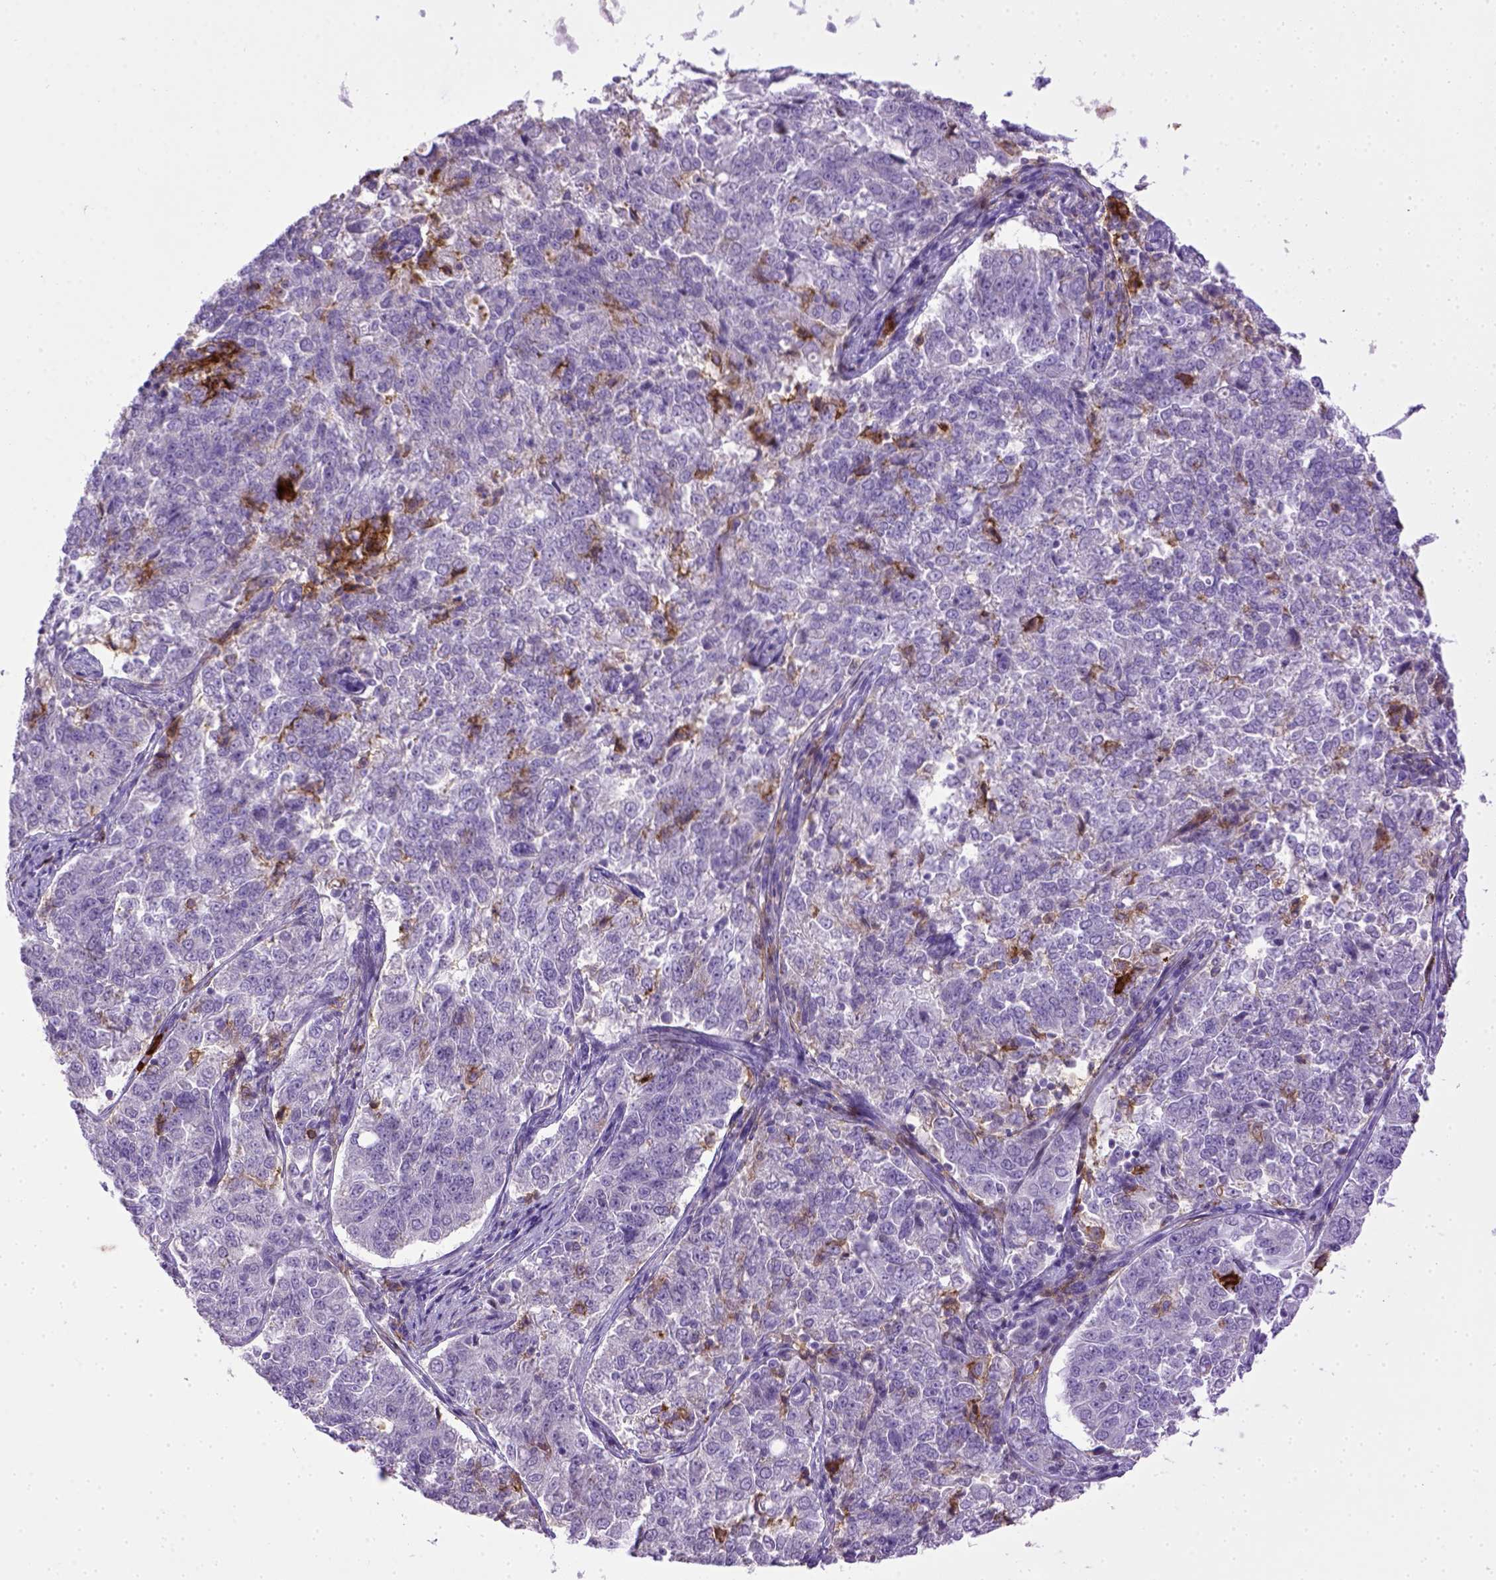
{"staining": {"intensity": "negative", "quantity": "none", "location": "none"}, "tissue": "endometrial cancer", "cell_type": "Tumor cells", "image_type": "cancer", "snomed": [{"axis": "morphology", "description": "Adenocarcinoma, NOS"}, {"axis": "topography", "description": "Endometrium"}], "caption": "Immunohistochemistry (IHC) image of neoplastic tissue: human endometrial cancer (adenocarcinoma) stained with DAB reveals no significant protein staining in tumor cells.", "gene": "ITGAX", "patient": {"sex": "female", "age": 43}}